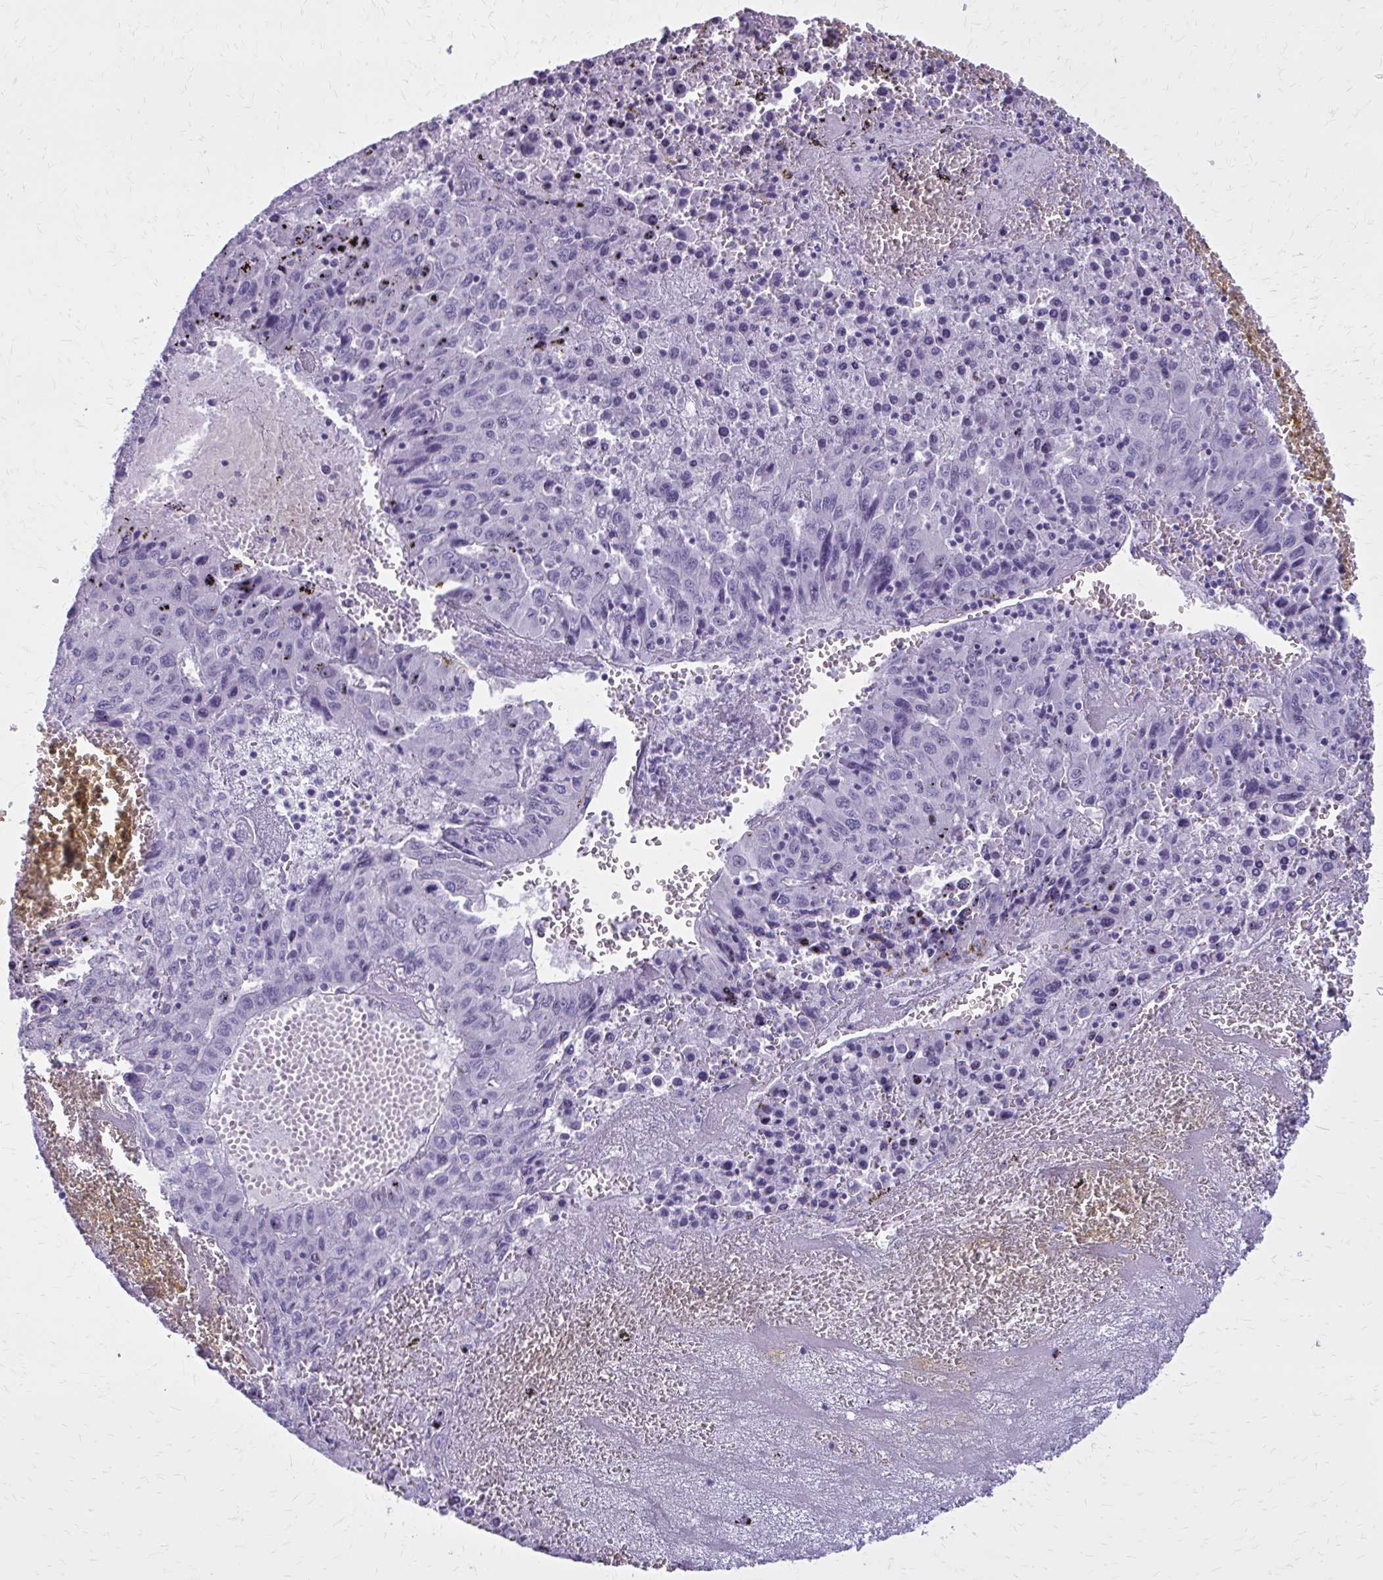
{"staining": {"intensity": "negative", "quantity": "none", "location": "none"}, "tissue": "liver cancer", "cell_type": "Tumor cells", "image_type": "cancer", "snomed": [{"axis": "morphology", "description": "Carcinoma, Hepatocellular, NOS"}, {"axis": "topography", "description": "Liver"}], "caption": "Protein analysis of liver hepatocellular carcinoma exhibits no significant expression in tumor cells.", "gene": "ZDHHC7", "patient": {"sex": "female", "age": 53}}